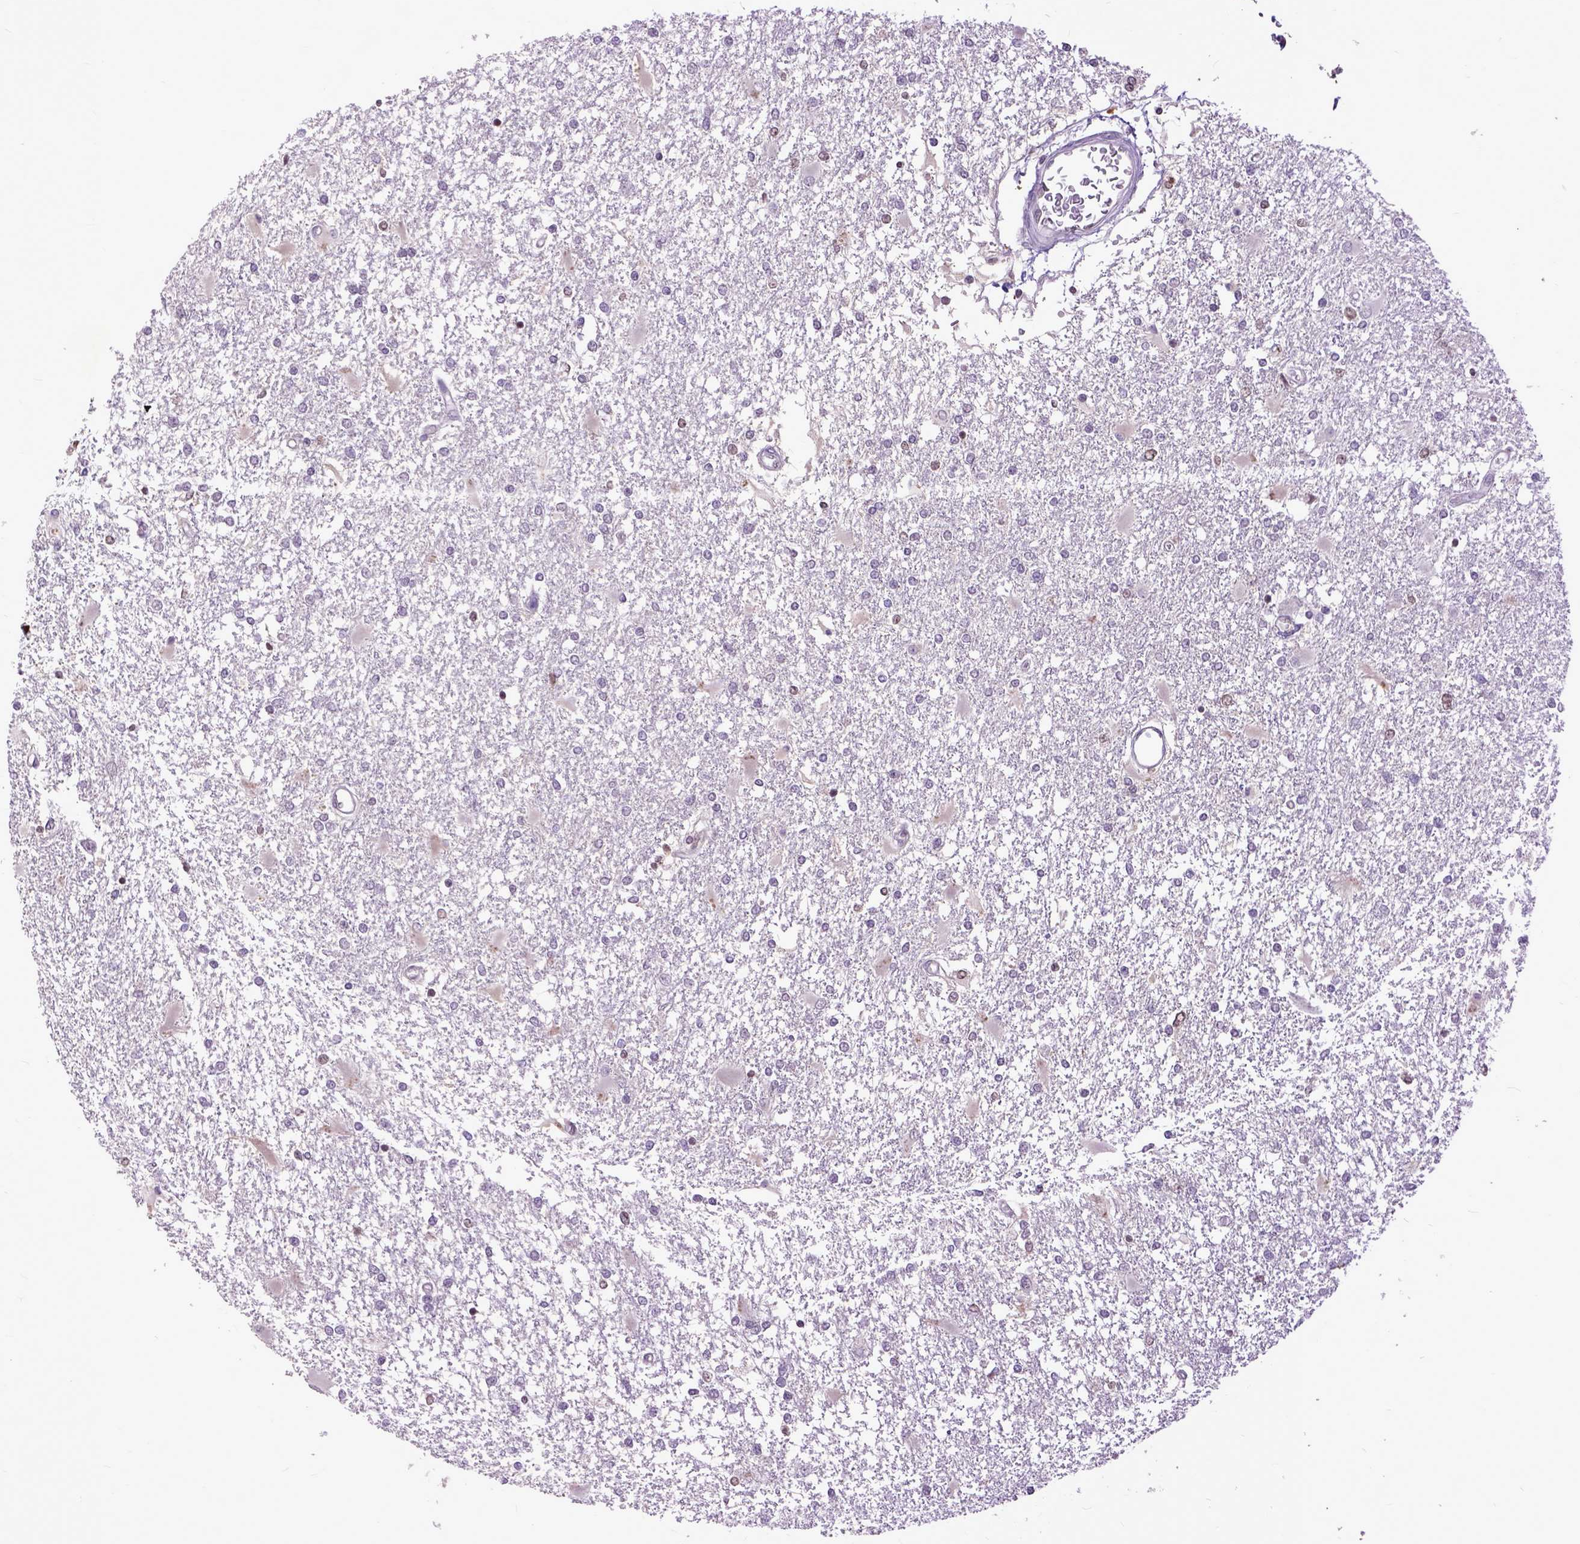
{"staining": {"intensity": "negative", "quantity": "none", "location": "none"}, "tissue": "glioma", "cell_type": "Tumor cells", "image_type": "cancer", "snomed": [{"axis": "morphology", "description": "Glioma, malignant, High grade"}, {"axis": "topography", "description": "Cerebral cortex"}], "caption": "There is no significant positivity in tumor cells of glioma. (Stains: DAB IHC with hematoxylin counter stain, Microscopy: brightfield microscopy at high magnification).", "gene": "RCC2", "patient": {"sex": "male", "age": 79}}